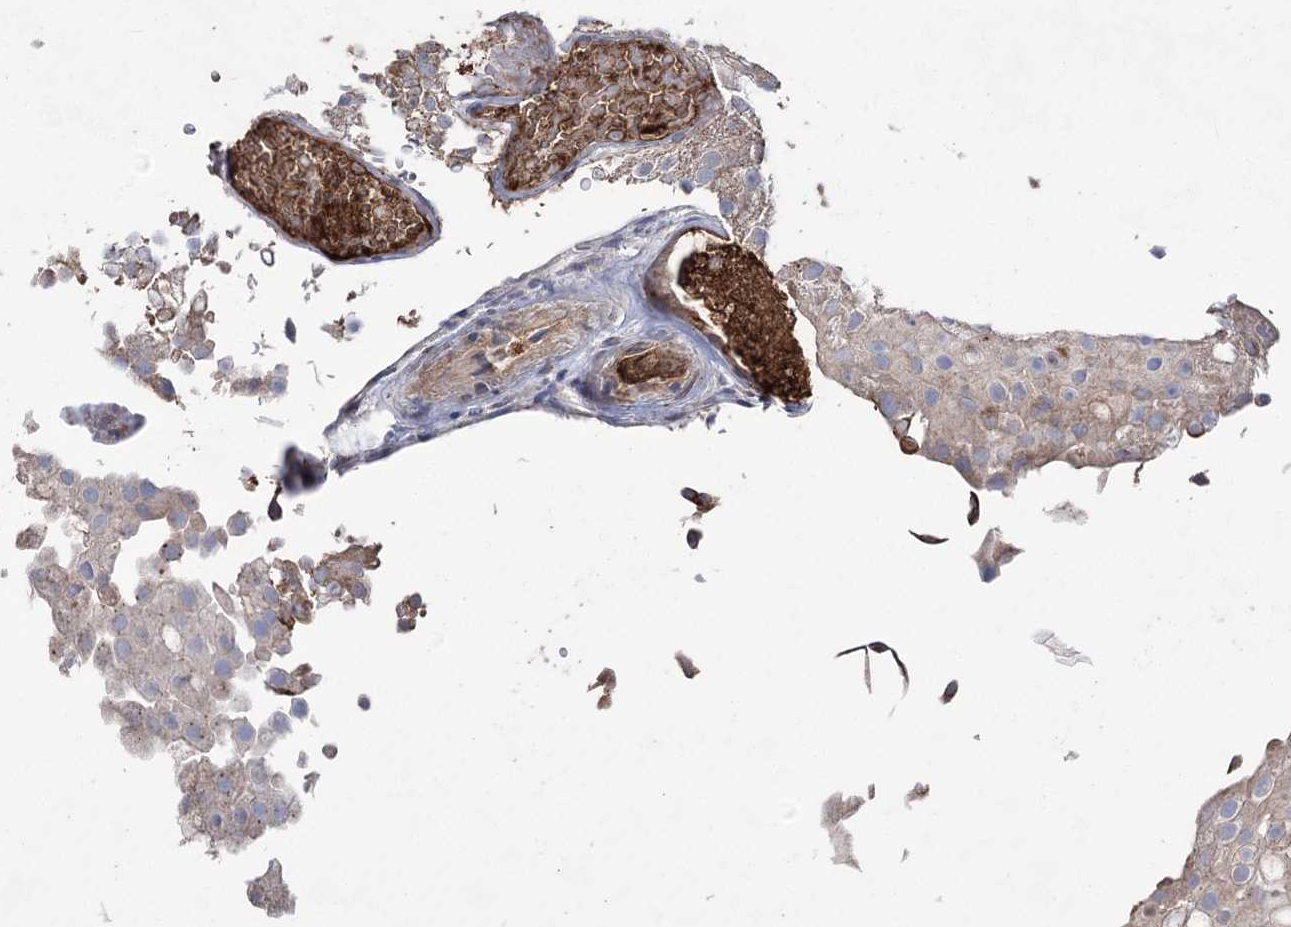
{"staining": {"intensity": "weak", "quantity": "25%-75%", "location": "cytoplasmic/membranous"}, "tissue": "urothelial cancer", "cell_type": "Tumor cells", "image_type": "cancer", "snomed": [{"axis": "morphology", "description": "Urothelial carcinoma, Low grade"}, {"axis": "topography", "description": "Urinary bladder"}], "caption": "This is a micrograph of immunohistochemistry (IHC) staining of low-grade urothelial carcinoma, which shows weak staining in the cytoplasmic/membranous of tumor cells.", "gene": "OTUD1", "patient": {"sex": "male", "age": 78}}